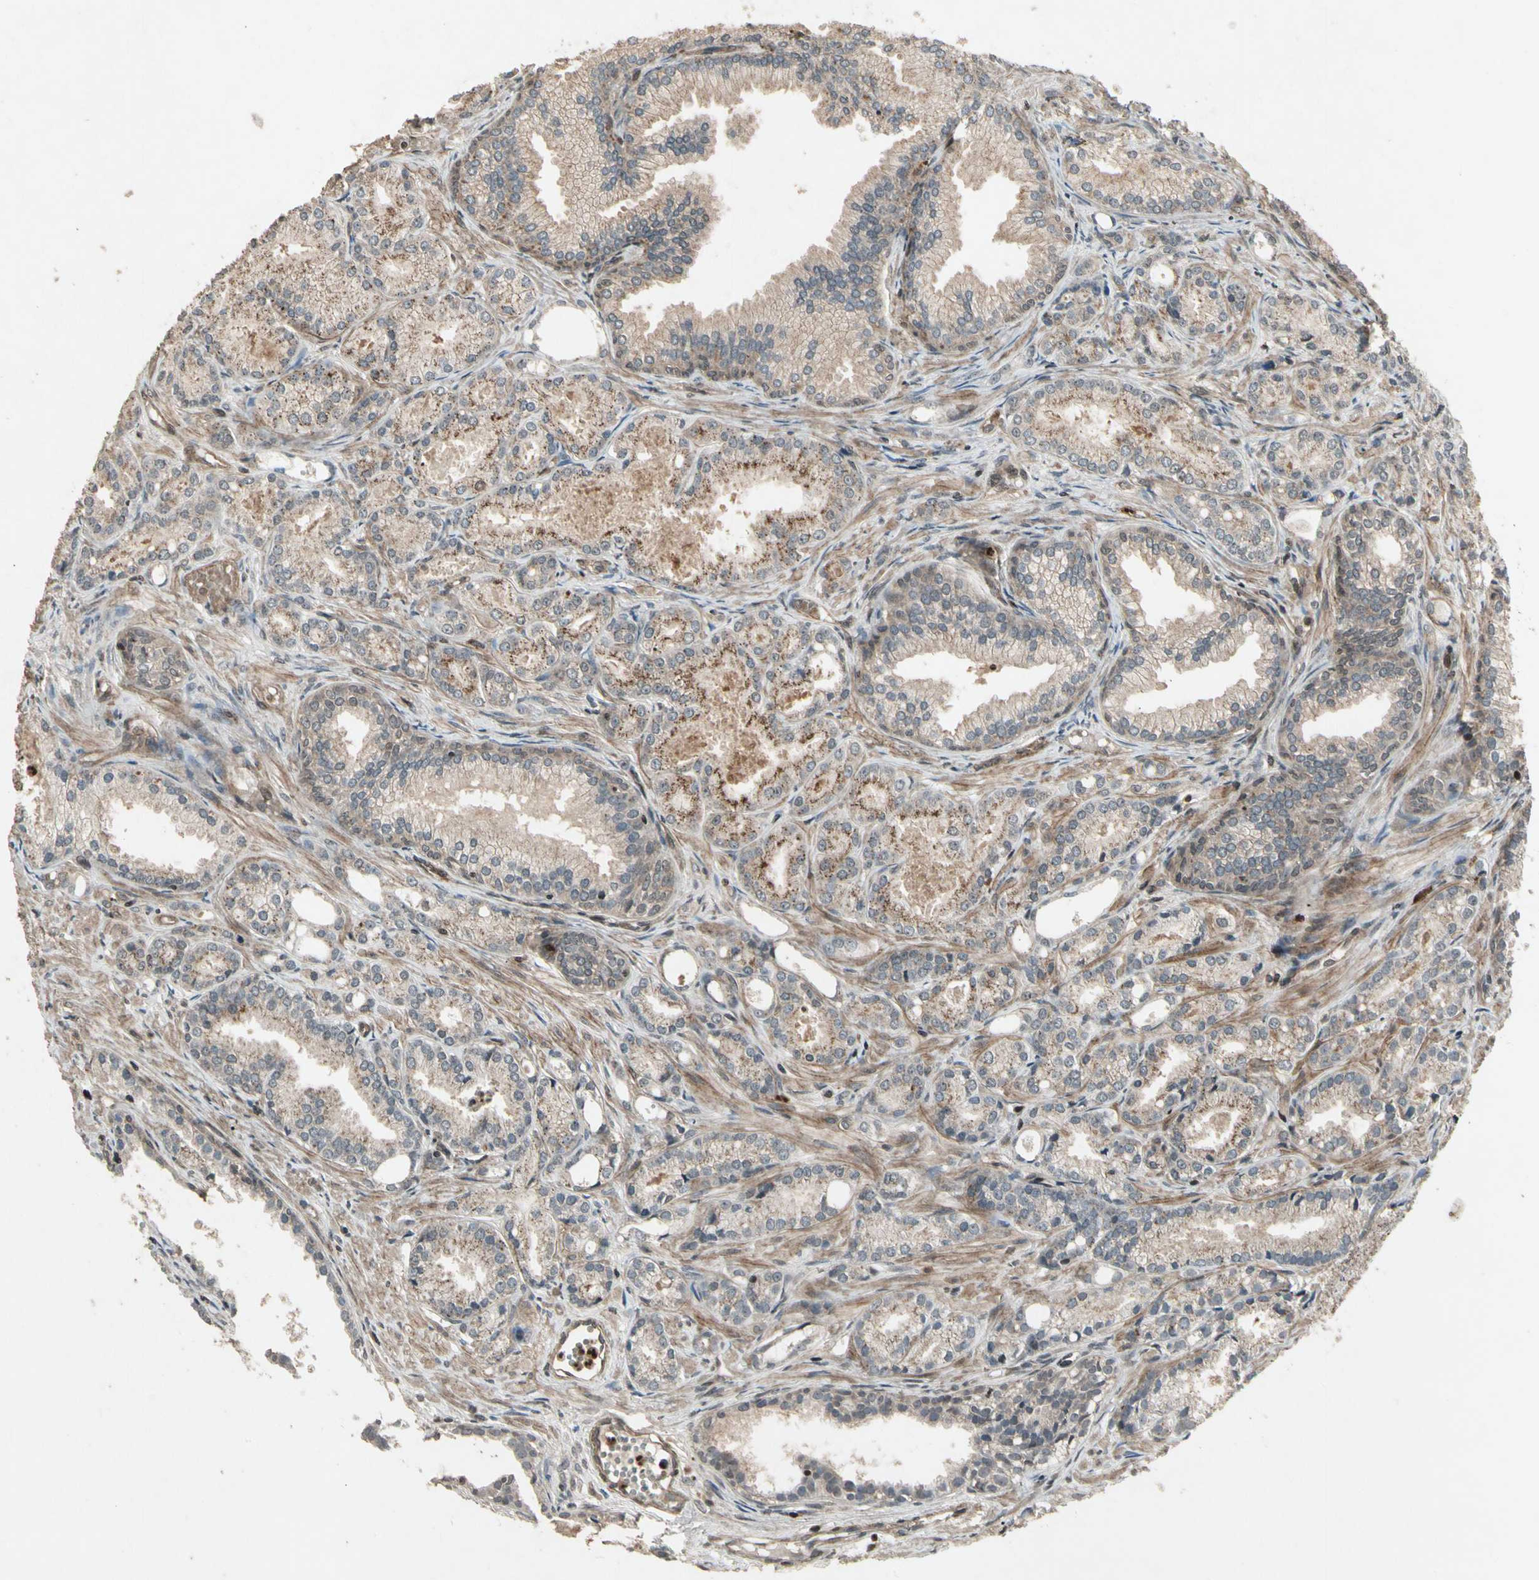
{"staining": {"intensity": "weak", "quantity": ">75%", "location": "cytoplasmic/membranous"}, "tissue": "prostate cancer", "cell_type": "Tumor cells", "image_type": "cancer", "snomed": [{"axis": "morphology", "description": "Adenocarcinoma, Low grade"}, {"axis": "topography", "description": "Prostate"}], "caption": "This is an image of immunohistochemistry staining of prostate low-grade adenocarcinoma, which shows weak positivity in the cytoplasmic/membranous of tumor cells.", "gene": "GLRX", "patient": {"sex": "male", "age": 72}}